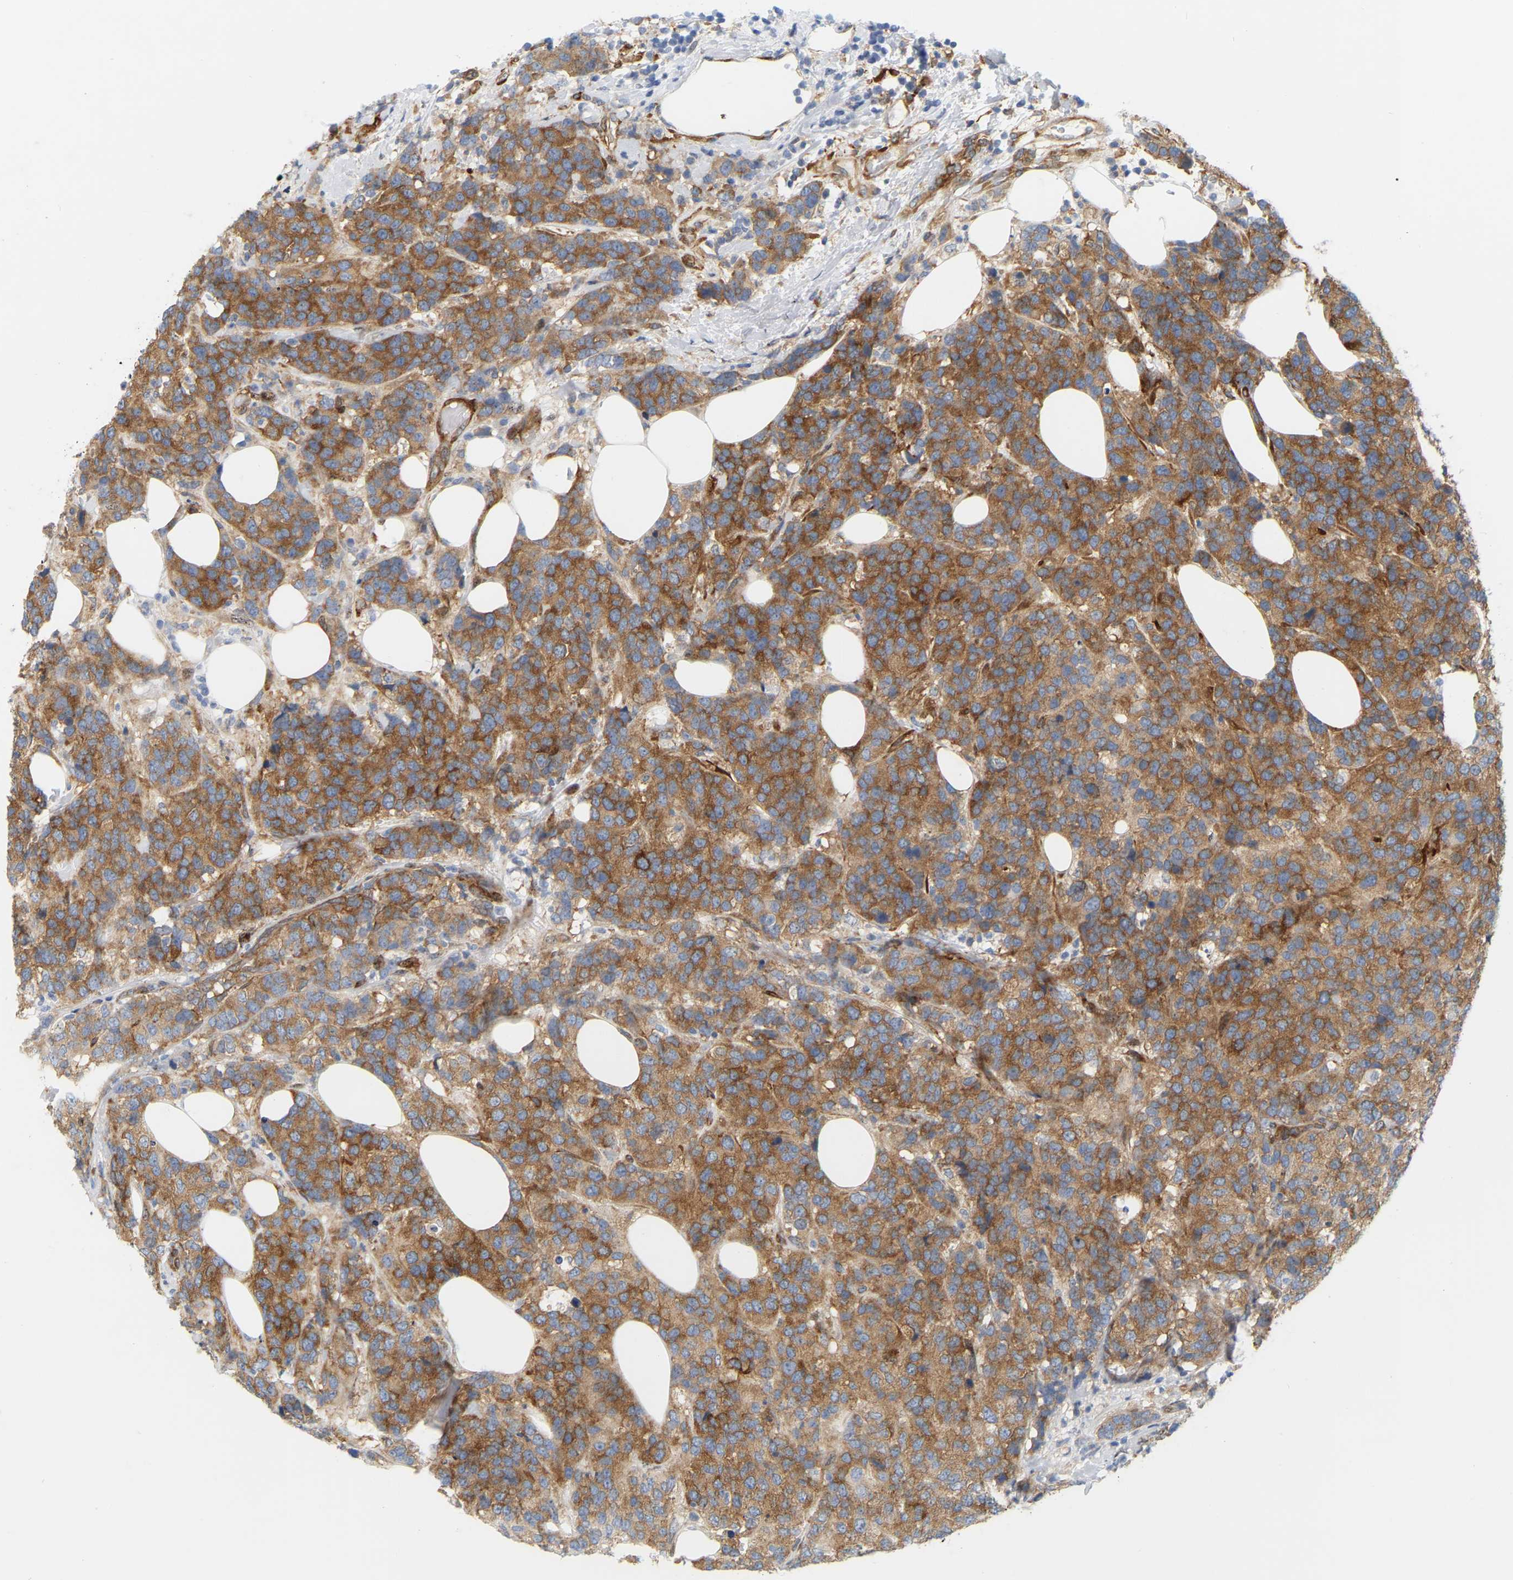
{"staining": {"intensity": "moderate", "quantity": ">75%", "location": "cytoplasmic/membranous"}, "tissue": "breast cancer", "cell_type": "Tumor cells", "image_type": "cancer", "snomed": [{"axis": "morphology", "description": "Lobular carcinoma"}, {"axis": "topography", "description": "Breast"}], "caption": "Human lobular carcinoma (breast) stained for a protein (brown) exhibits moderate cytoplasmic/membranous positive staining in about >75% of tumor cells.", "gene": "RAPH1", "patient": {"sex": "female", "age": 59}}